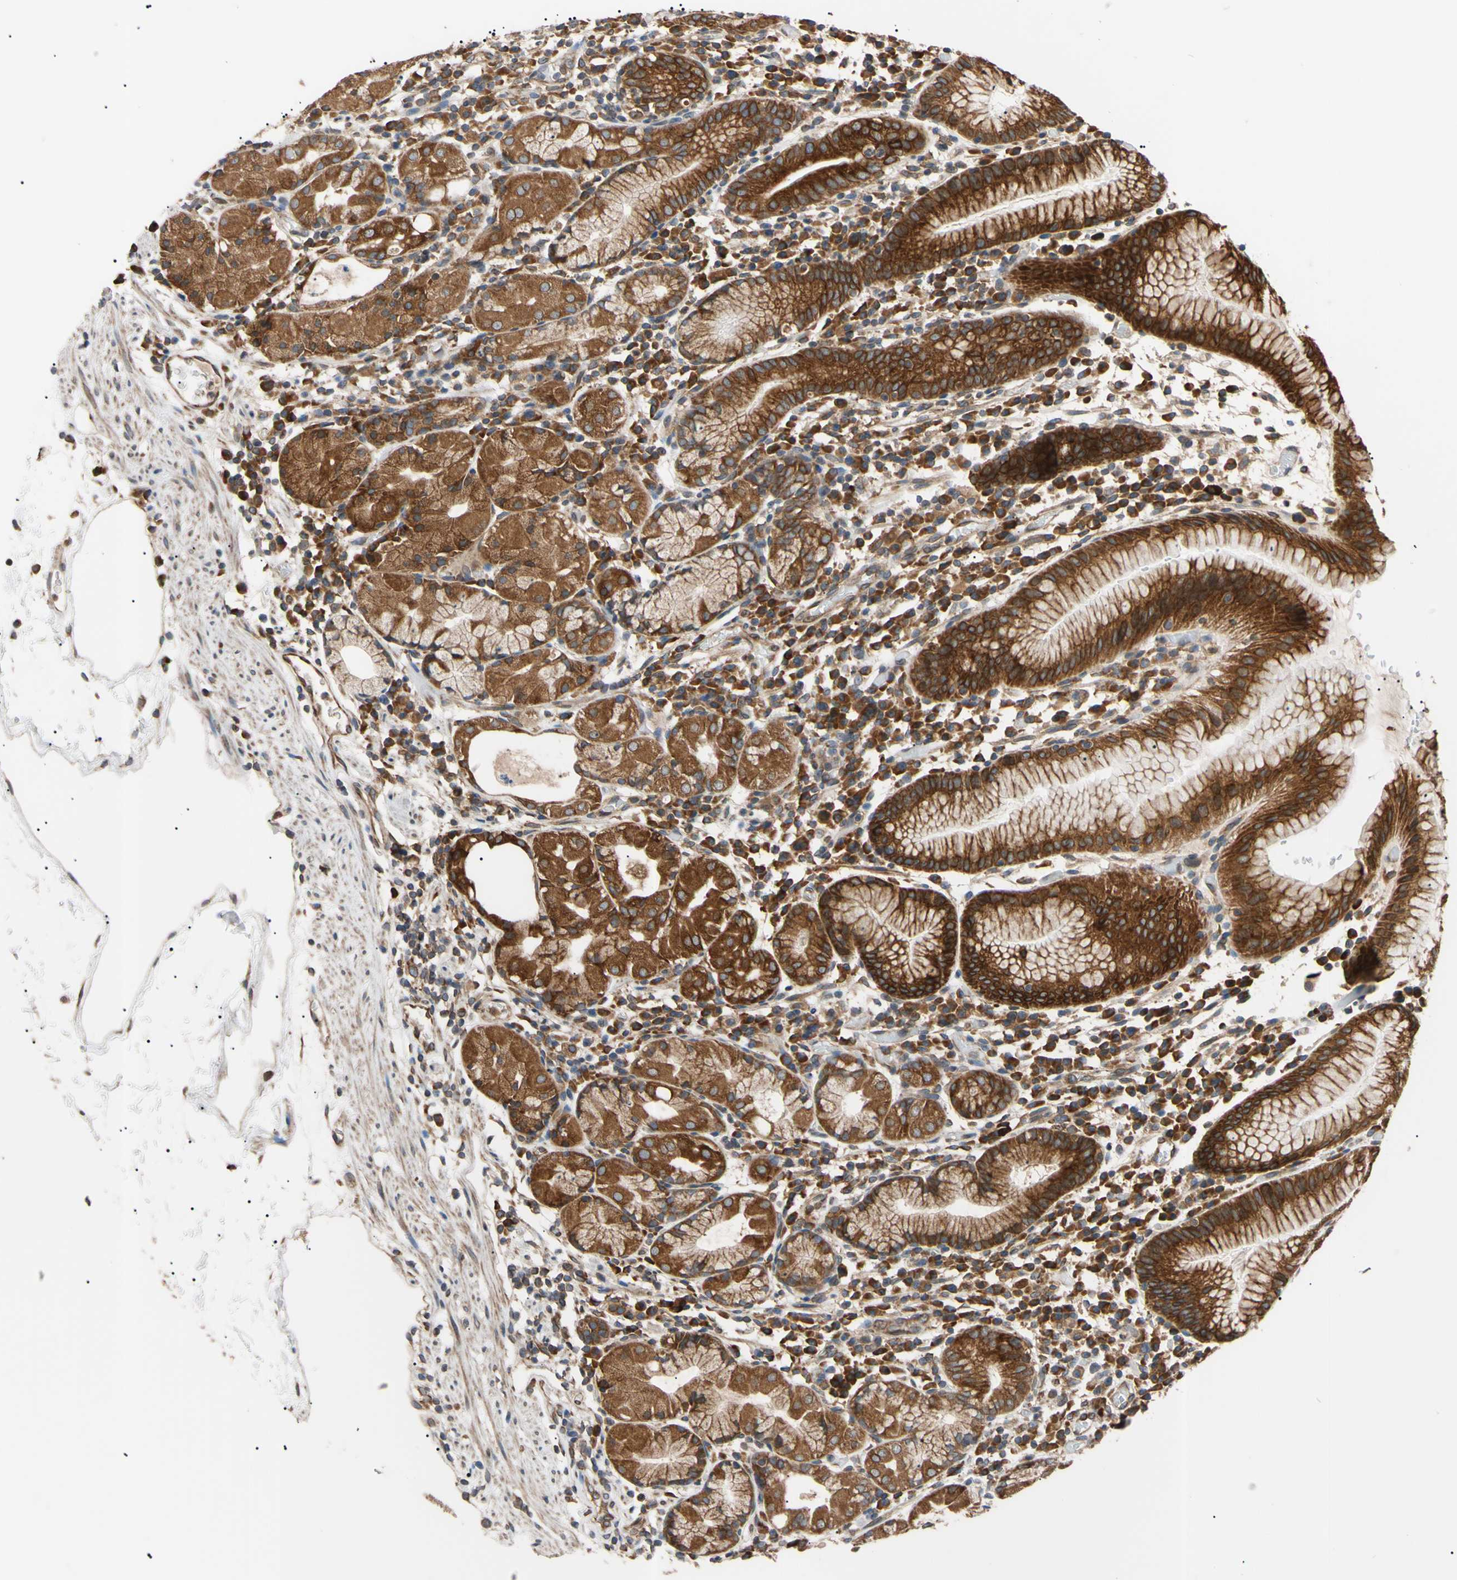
{"staining": {"intensity": "strong", "quantity": ">75%", "location": "cytoplasmic/membranous"}, "tissue": "stomach", "cell_type": "Glandular cells", "image_type": "normal", "snomed": [{"axis": "morphology", "description": "Normal tissue, NOS"}, {"axis": "topography", "description": "Stomach"}, {"axis": "topography", "description": "Stomach, lower"}], "caption": "The photomicrograph displays immunohistochemical staining of benign stomach. There is strong cytoplasmic/membranous expression is identified in approximately >75% of glandular cells.", "gene": "VAPA", "patient": {"sex": "female", "age": 75}}